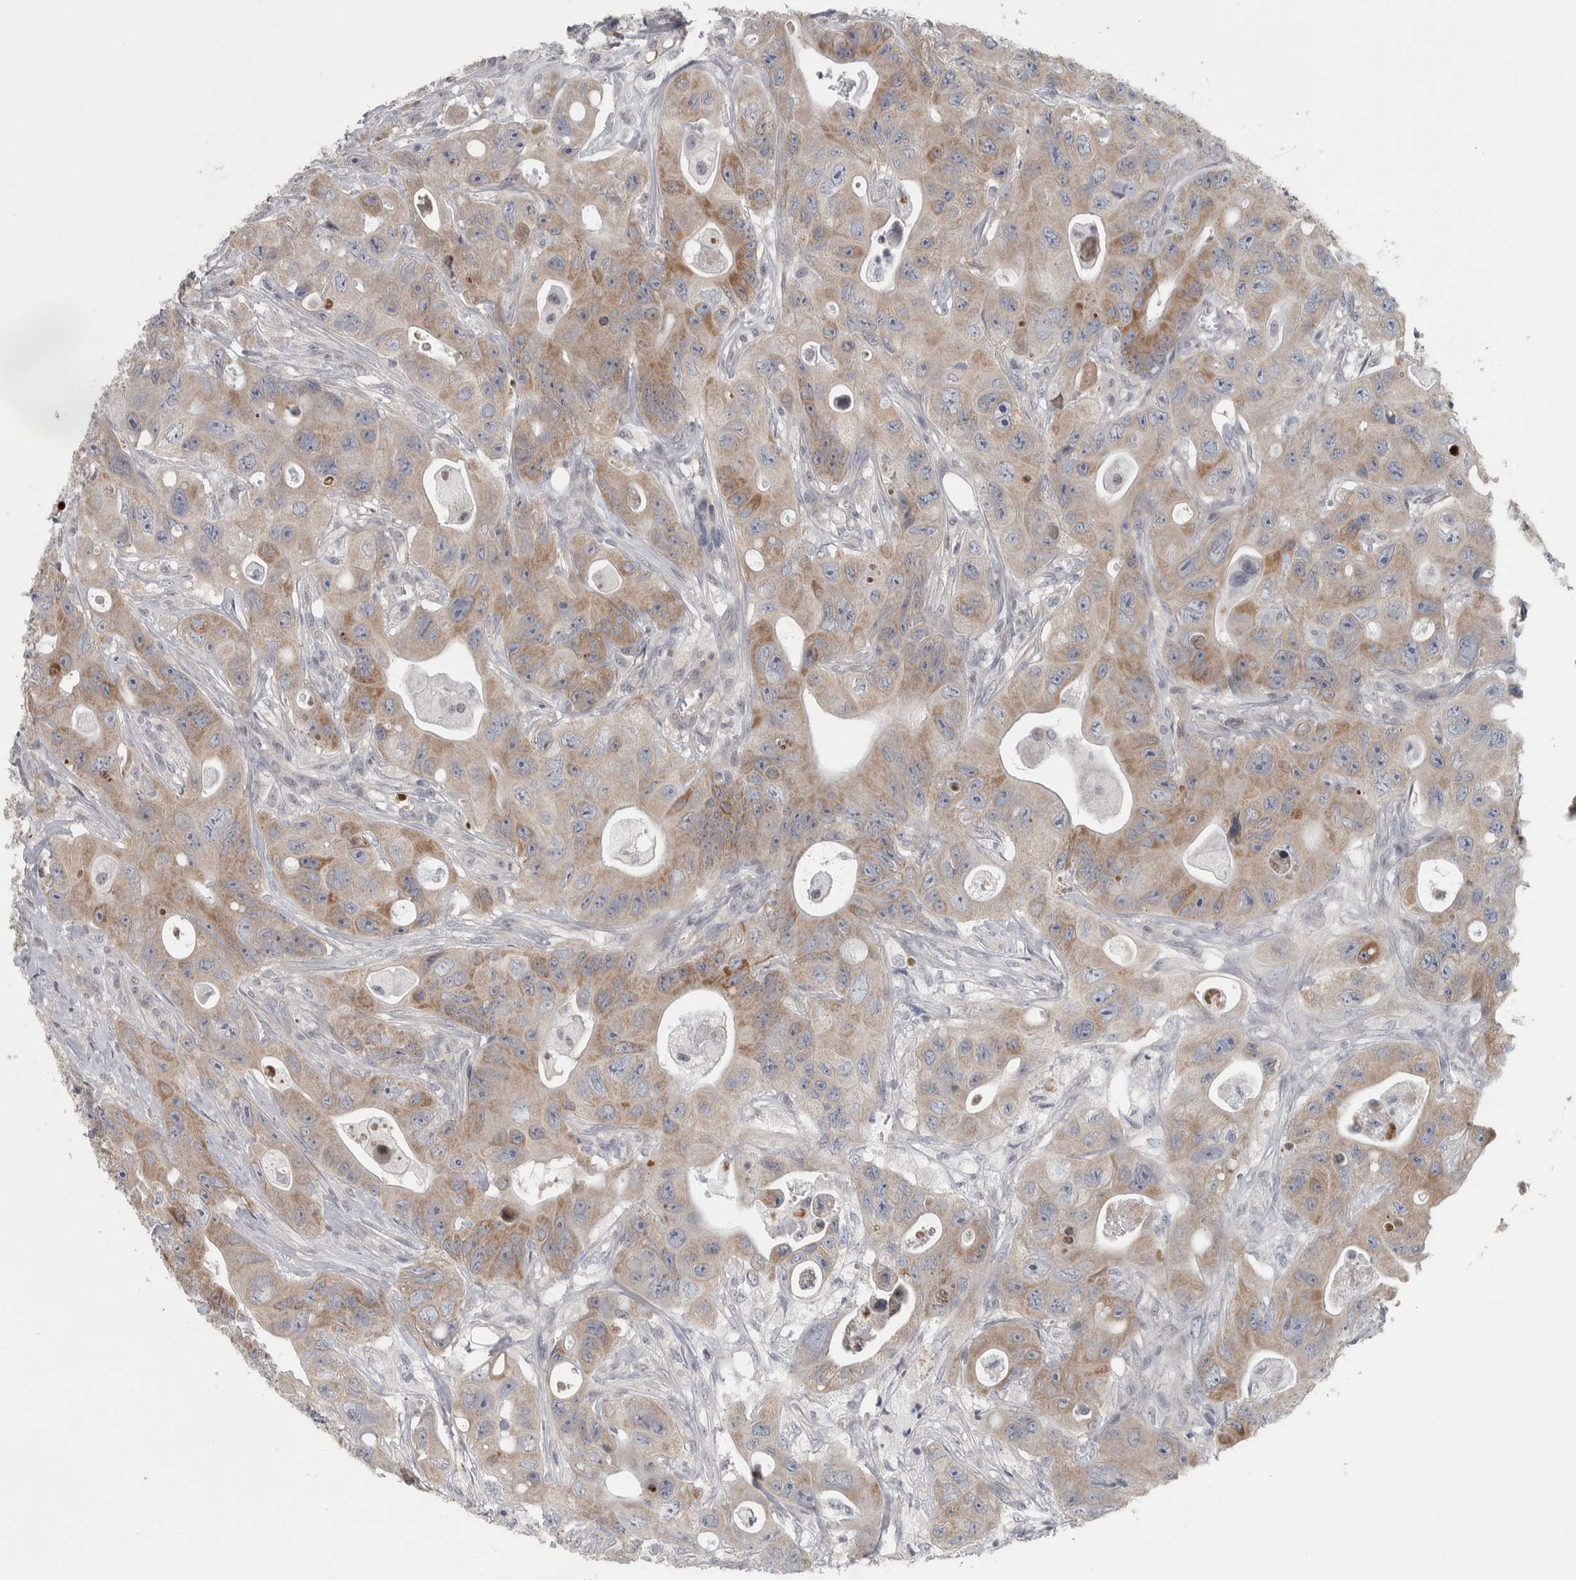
{"staining": {"intensity": "moderate", "quantity": "25%-75%", "location": "cytoplasmic/membranous"}, "tissue": "colorectal cancer", "cell_type": "Tumor cells", "image_type": "cancer", "snomed": [{"axis": "morphology", "description": "Adenocarcinoma, NOS"}, {"axis": "topography", "description": "Colon"}], "caption": "Colorectal adenocarcinoma stained with a brown dye reveals moderate cytoplasmic/membranous positive expression in approximately 25%-75% of tumor cells.", "gene": "CWC27", "patient": {"sex": "female", "age": 46}}